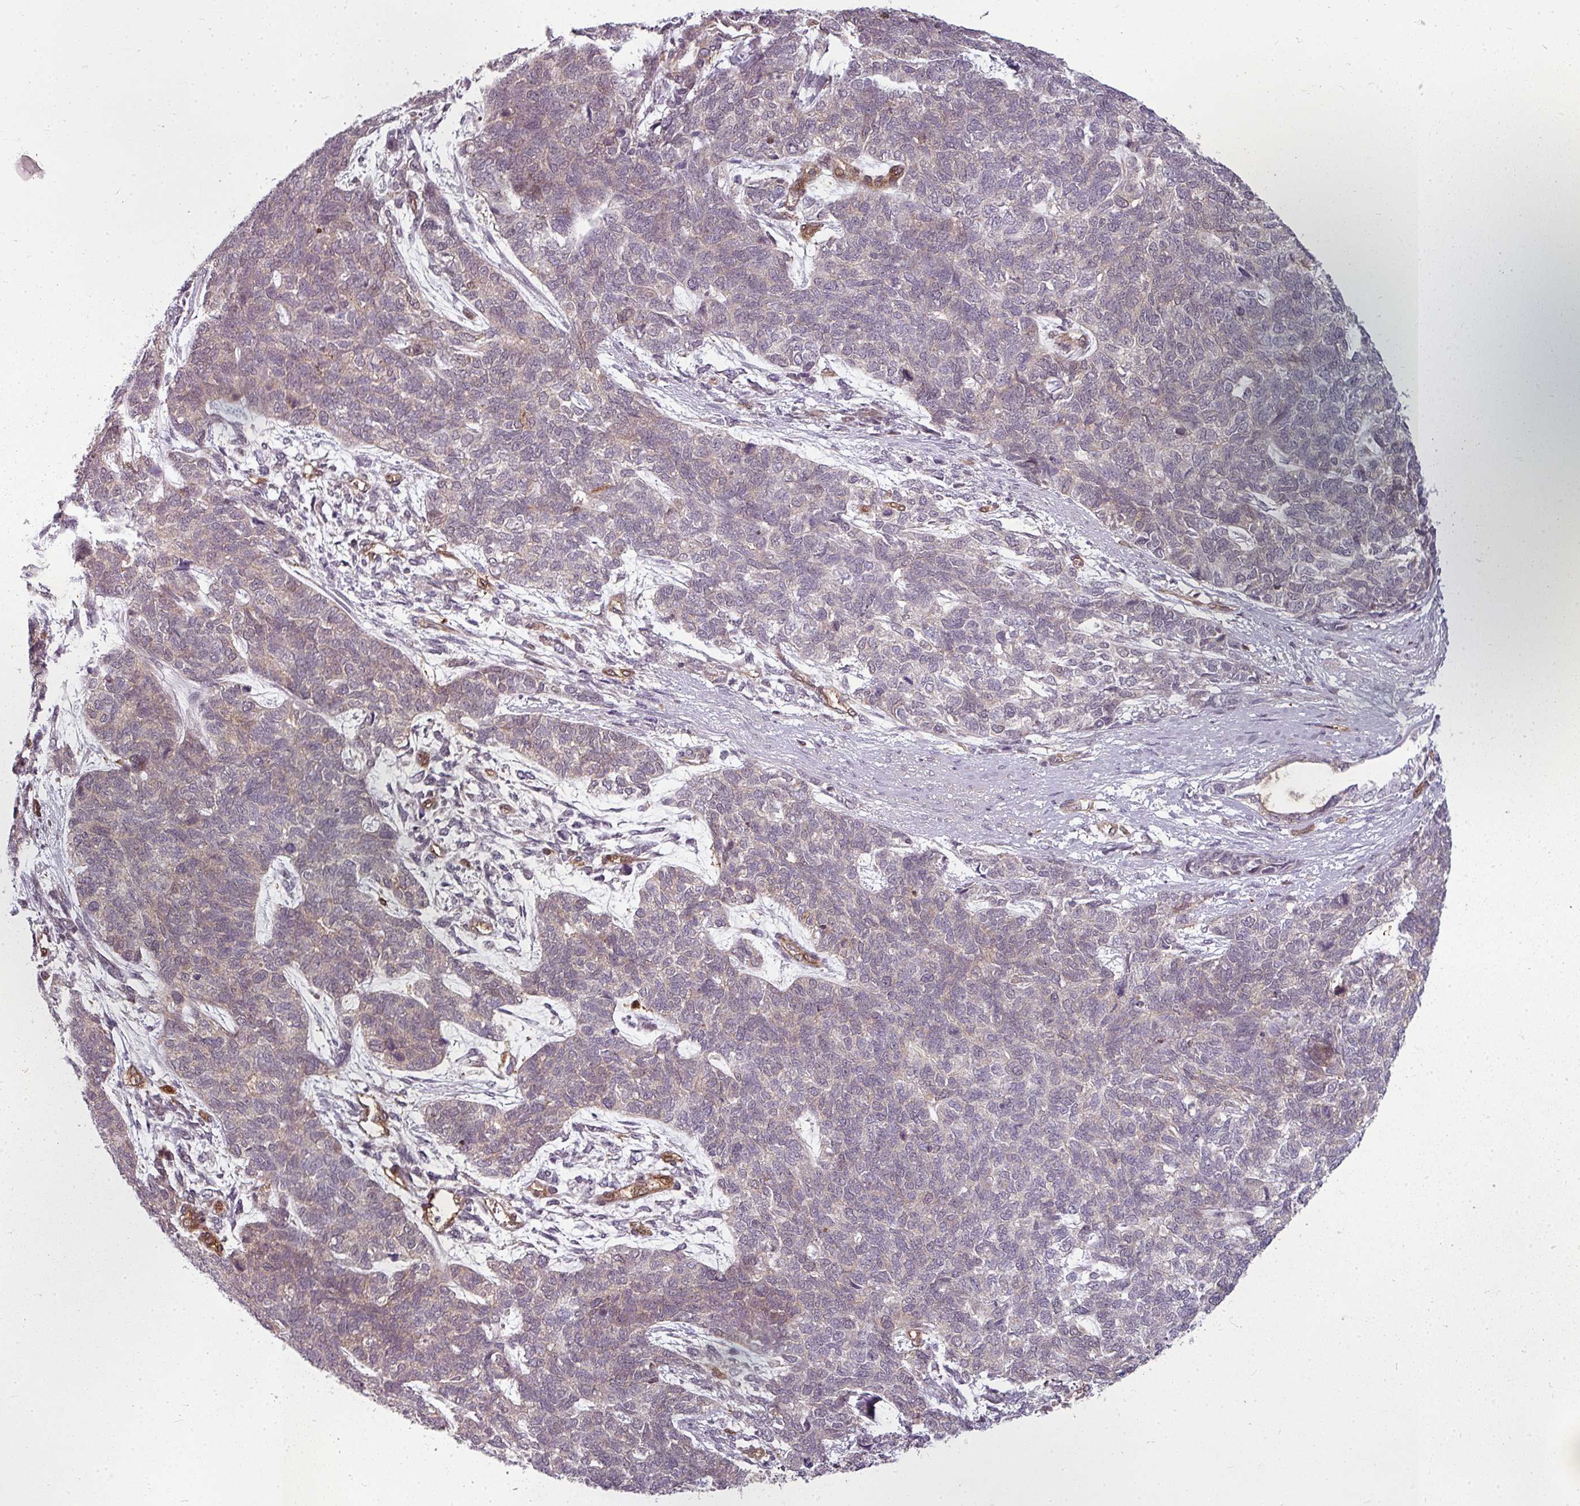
{"staining": {"intensity": "weak", "quantity": "<25%", "location": "cytoplasmic/membranous"}, "tissue": "cervical cancer", "cell_type": "Tumor cells", "image_type": "cancer", "snomed": [{"axis": "morphology", "description": "Squamous cell carcinoma, NOS"}, {"axis": "topography", "description": "Cervix"}], "caption": "An image of cervical cancer (squamous cell carcinoma) stained for a protein shows no brown staining in tumor cells.", "gene": "CLIC1", "patient": {"sex": "female", "age": 63}}